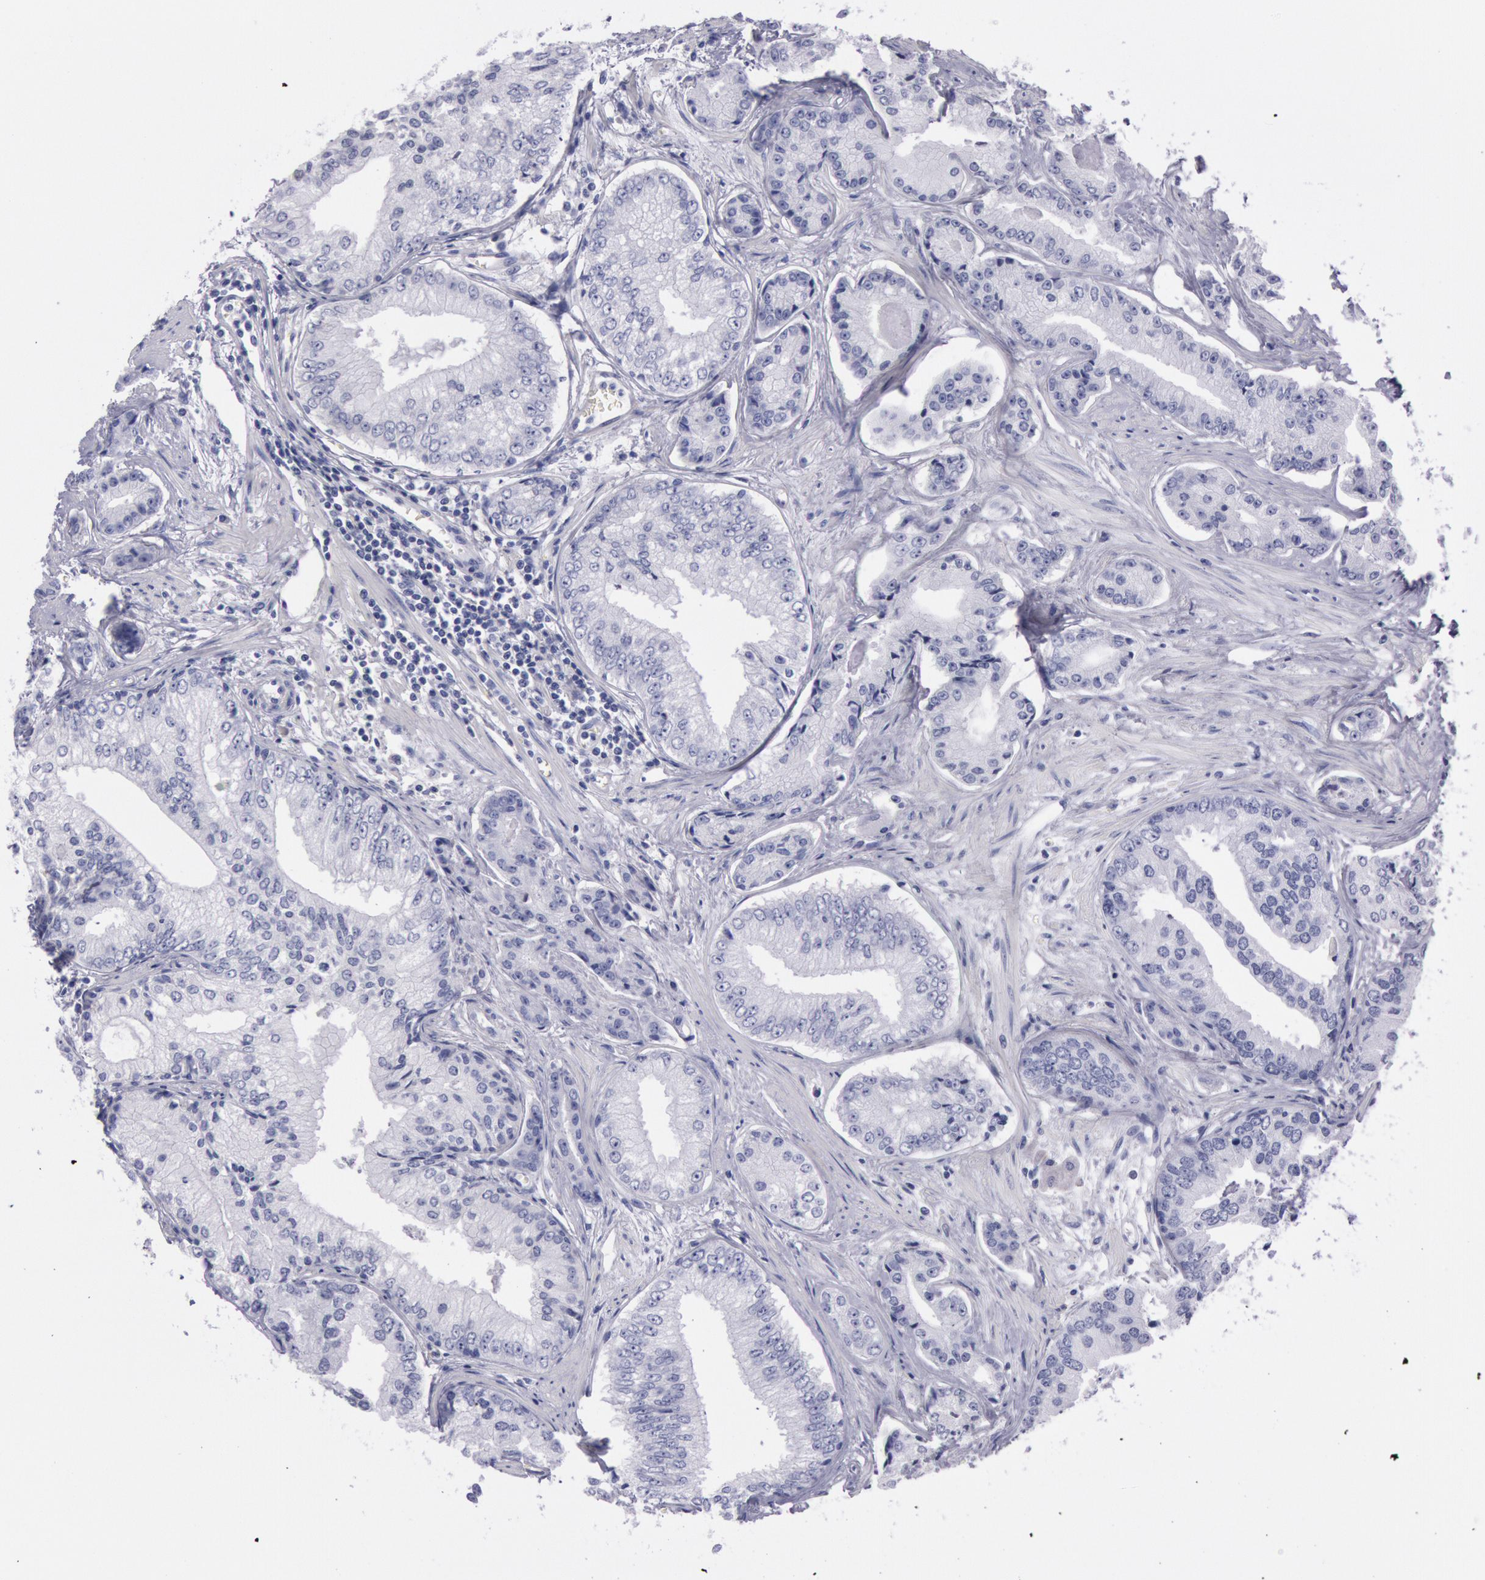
{"staining": {"intensity": "negative", "quantity": "none", "location": "none"}, "tissue": "prostate cancer", "cell_type": "Tumor cells", "image_type": "cancer", "snomed": [{"axis": "morphology", "description": "Adenocarcinoma, High grade"}, {"axis": "topography", "description": "Prostate"}], "caption": "This photomicrograph is of prostate cancer stained with IHC to label a protein in brown with the nuclei are counter-stained blue. There is no positivity in tumor cells.", "gene": "EGFR", "patient": {"sex": "male", "age": 56}}